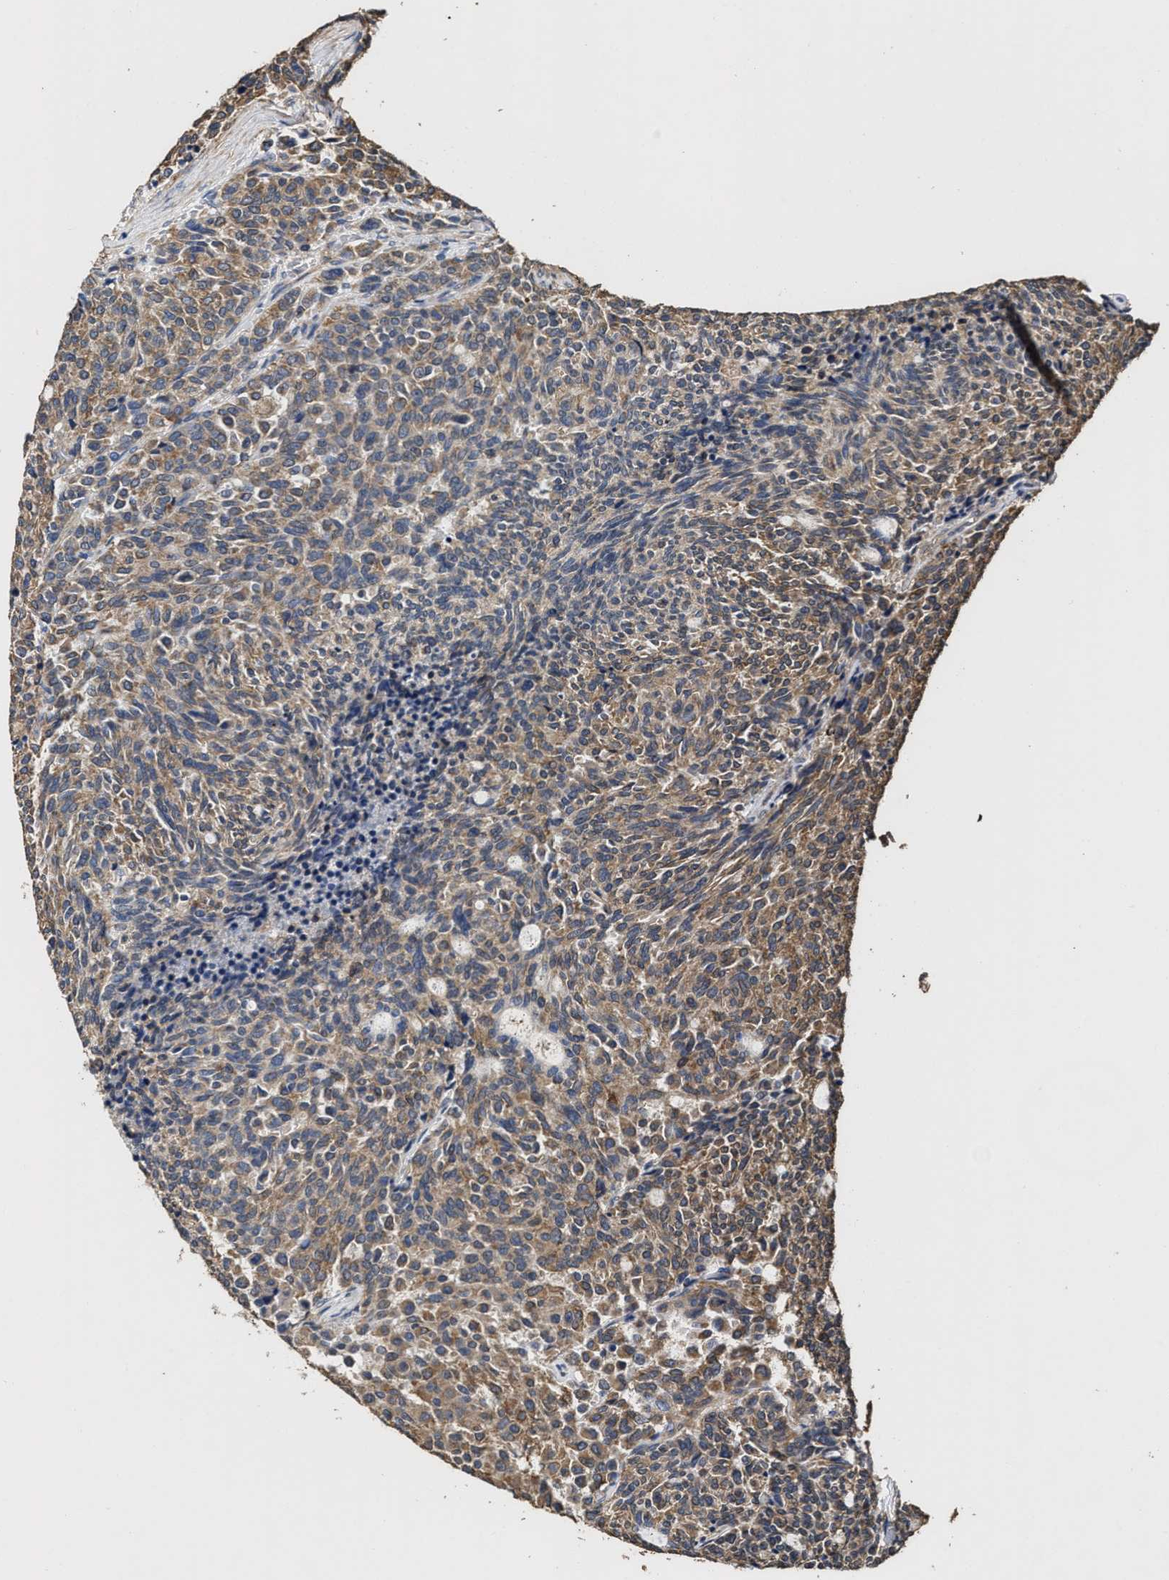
{"staining": {"intensity": "moderate", "quantity": "25%-75%", "location": "cytoplasmic/membranous"}, "tissue": "carcinoid", "cell_type": "Tumor cells", "image_type": "cancer", "snomed": [{"axis": "morphology", "description": "Carcinoid, malignant, NOS"}, {"axis": "topography", "description": "Pancreas"}], "caption": "This is a photomicrograph of immunohistochemistry staining of carcinoid, which shows moderate expression in the cytoplasmic/membranous of tumor cells.", "gene": "SFXN4", "patient": {"sex": "female", "age": 54}}